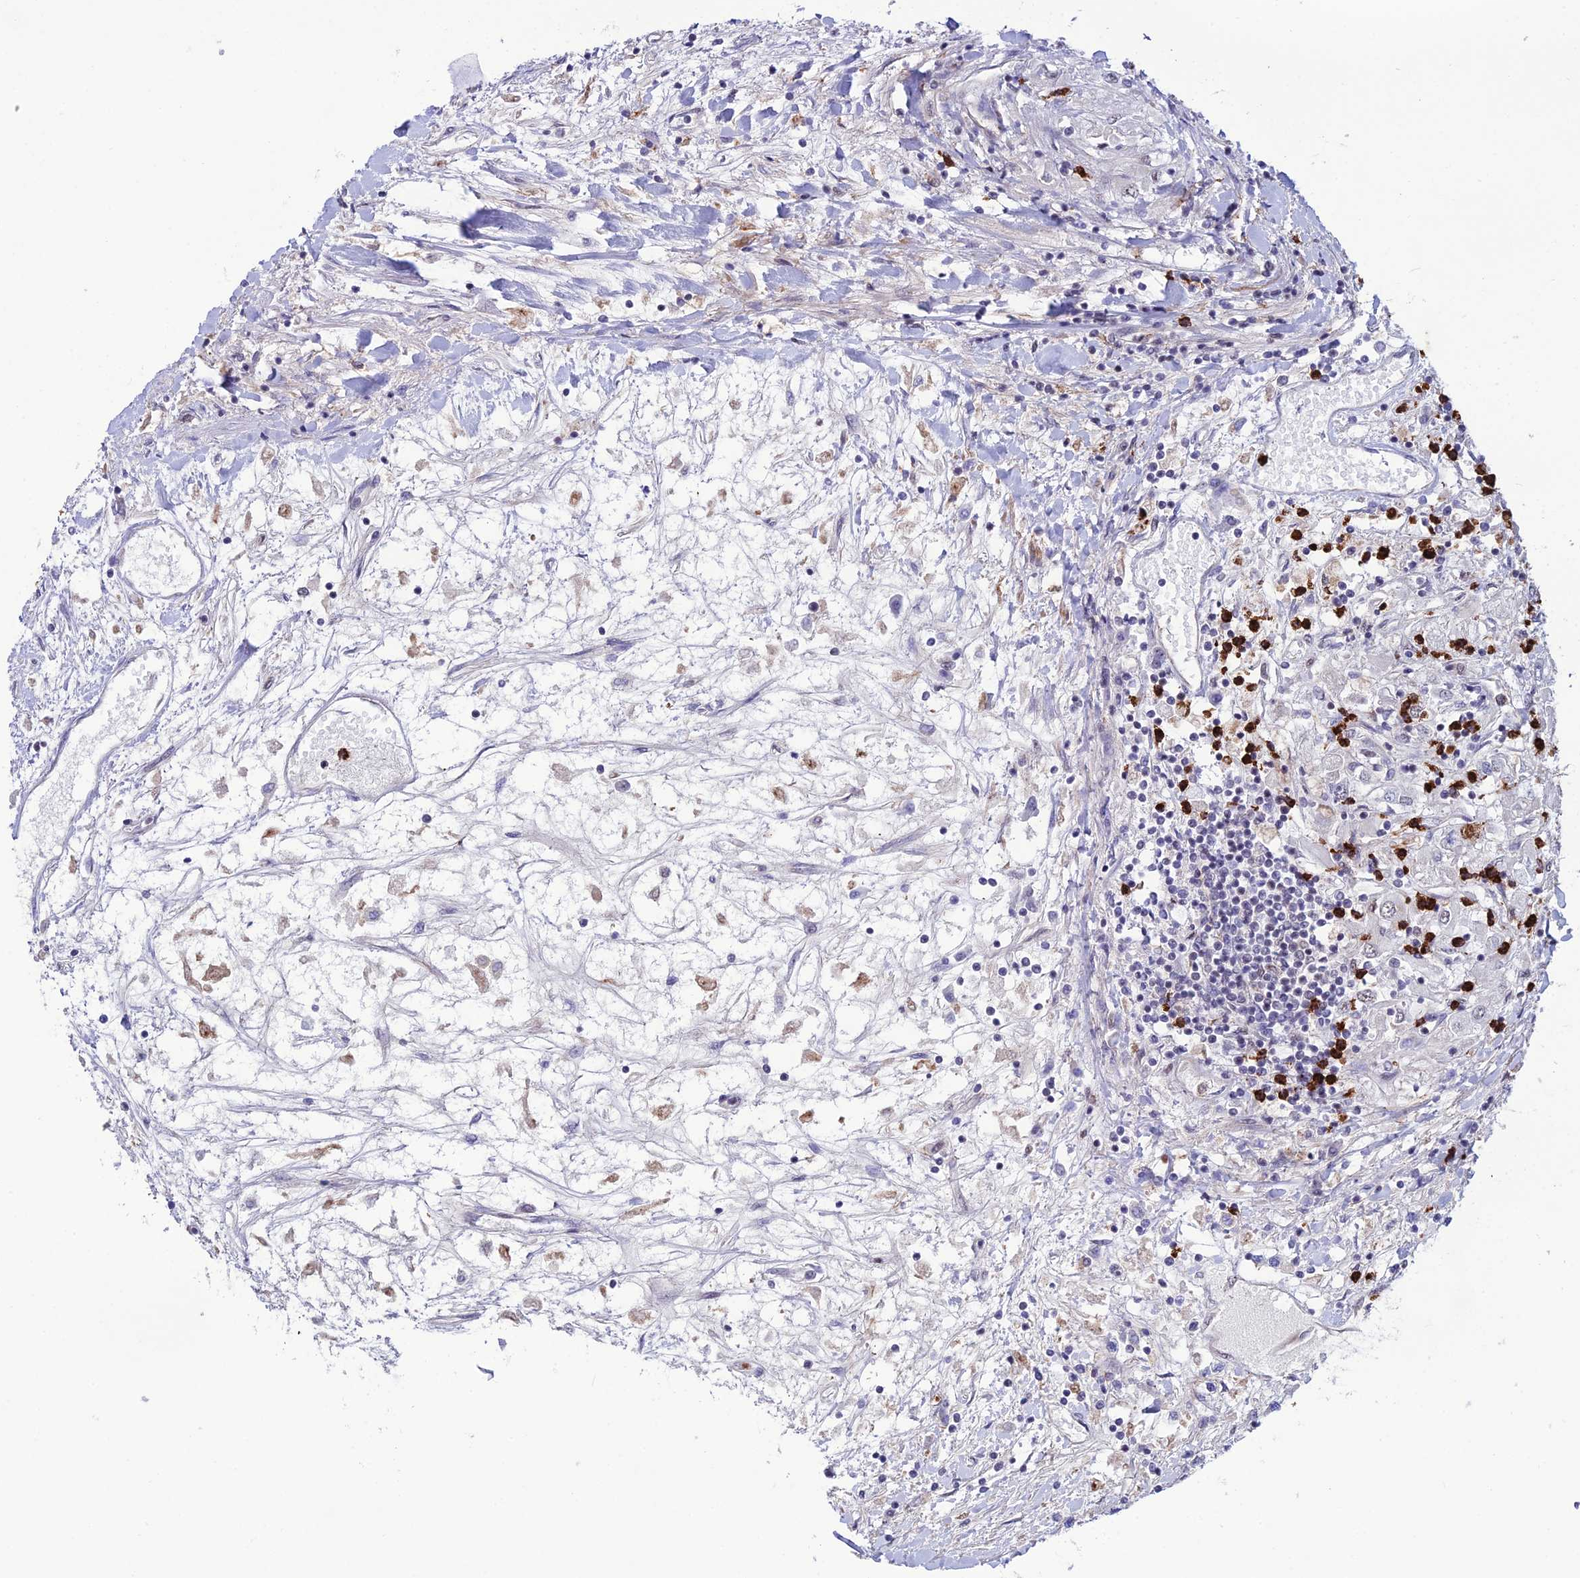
{"staining": {"intensity": "negative", "quantity": "none", "location": "none"}, "tissue": "renal cancer", "cell_type": "Tumor cells", "image_type": "cancer", "snomed": [{"axis": "morphology", "description": "Adenocarcinoma, NOS"}, {"axis": "topography", "description": "Kidney"}], "caption": "Immunohistochemical staining of renal cancer reveals no significant expression in tumor cells. The staining is performed using DAB (3,3'-diaminobenzidine) brown chromogen with nuclei counter-stained in using hematoxylin.", "gene": "COL6A6", "patient": {"sex": "male", "age": 80}}